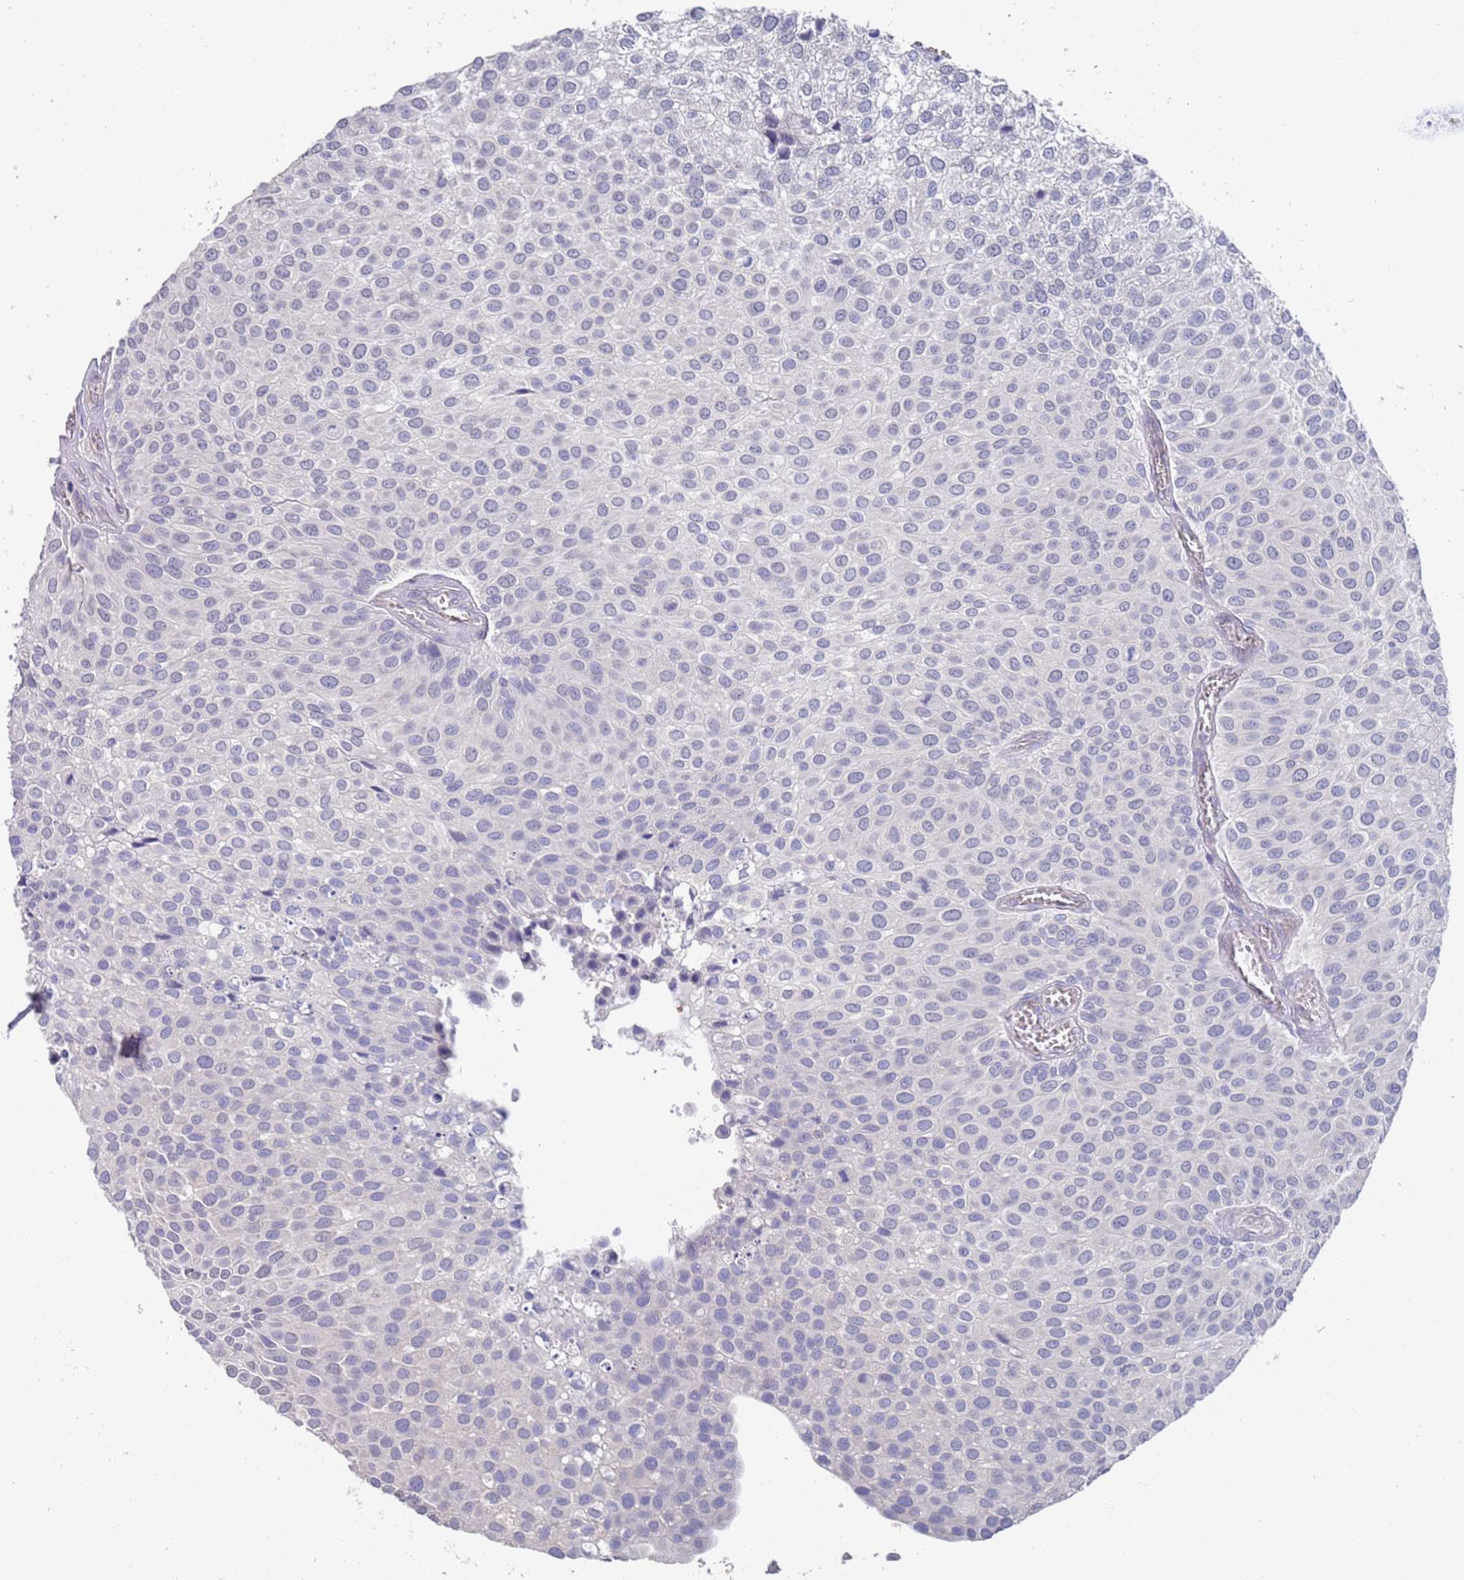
{"staining": {"intensity": "negative", "quantity": "none", "location": "none"}, "tissue": "urothelial cancer", "cell_type": "Tumor cells", "image_type": "cancer", "snomed": [{"axis": "morphology", "description": "Urothelial carcinoma, Low grade"}, {"axis": "topography", "description": "Urinary bladder"}], "caption": "DAB (3,3'-diaminobenzidine) immunohistochemical staining of urothelial cancer demonstrates no significant positivity in tumor cells. Brightfield microscopy of IHC stained with DAB (brown) and hematoxylin (blue), captured at high magnification.", "gene": "ANK2", "patient": {"sex": "male", "age": 88}}